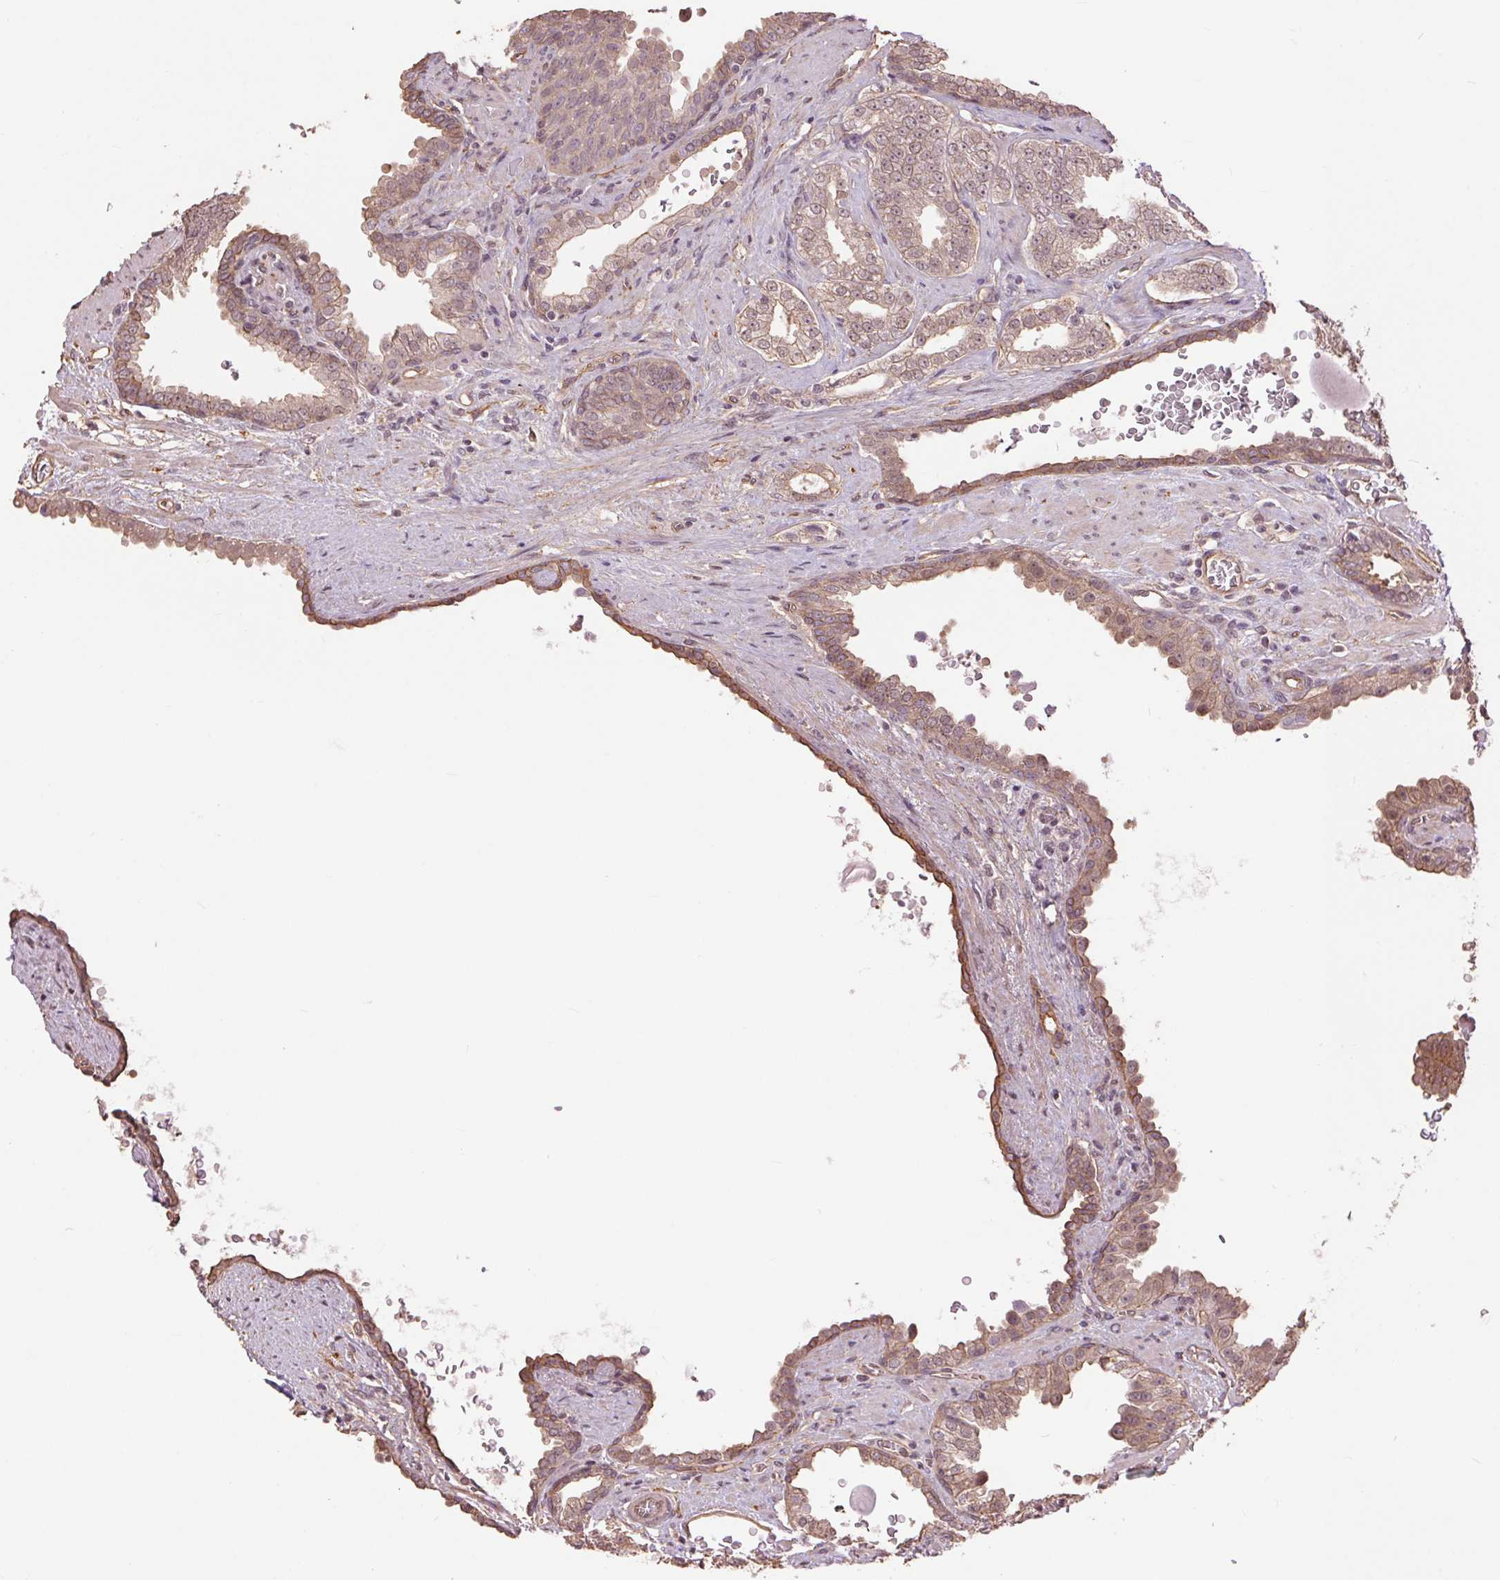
{"staining": {"intensity": "weak", "quantity": "25%-75%", "location": "cytoplasmic/membranous,nuclear"}, "tissue": "prostate cancer", "cell_type": "Tumor cells", "image_type": "cancer", "snomed": [{"axis": "morphology", "description": "Adenocarcinoma, Low grade"}, {"axis": "topography", "description": "Prostate"}], "caption": "This is a micrograph of immunohistochemistry (IHC) staining of prostate cancer, which shows weak expression in the cytoplasmic/membranous and nuclear of tumor cells.", "gene": "PALM", "patient": {"sex": "male", "age": 67}}